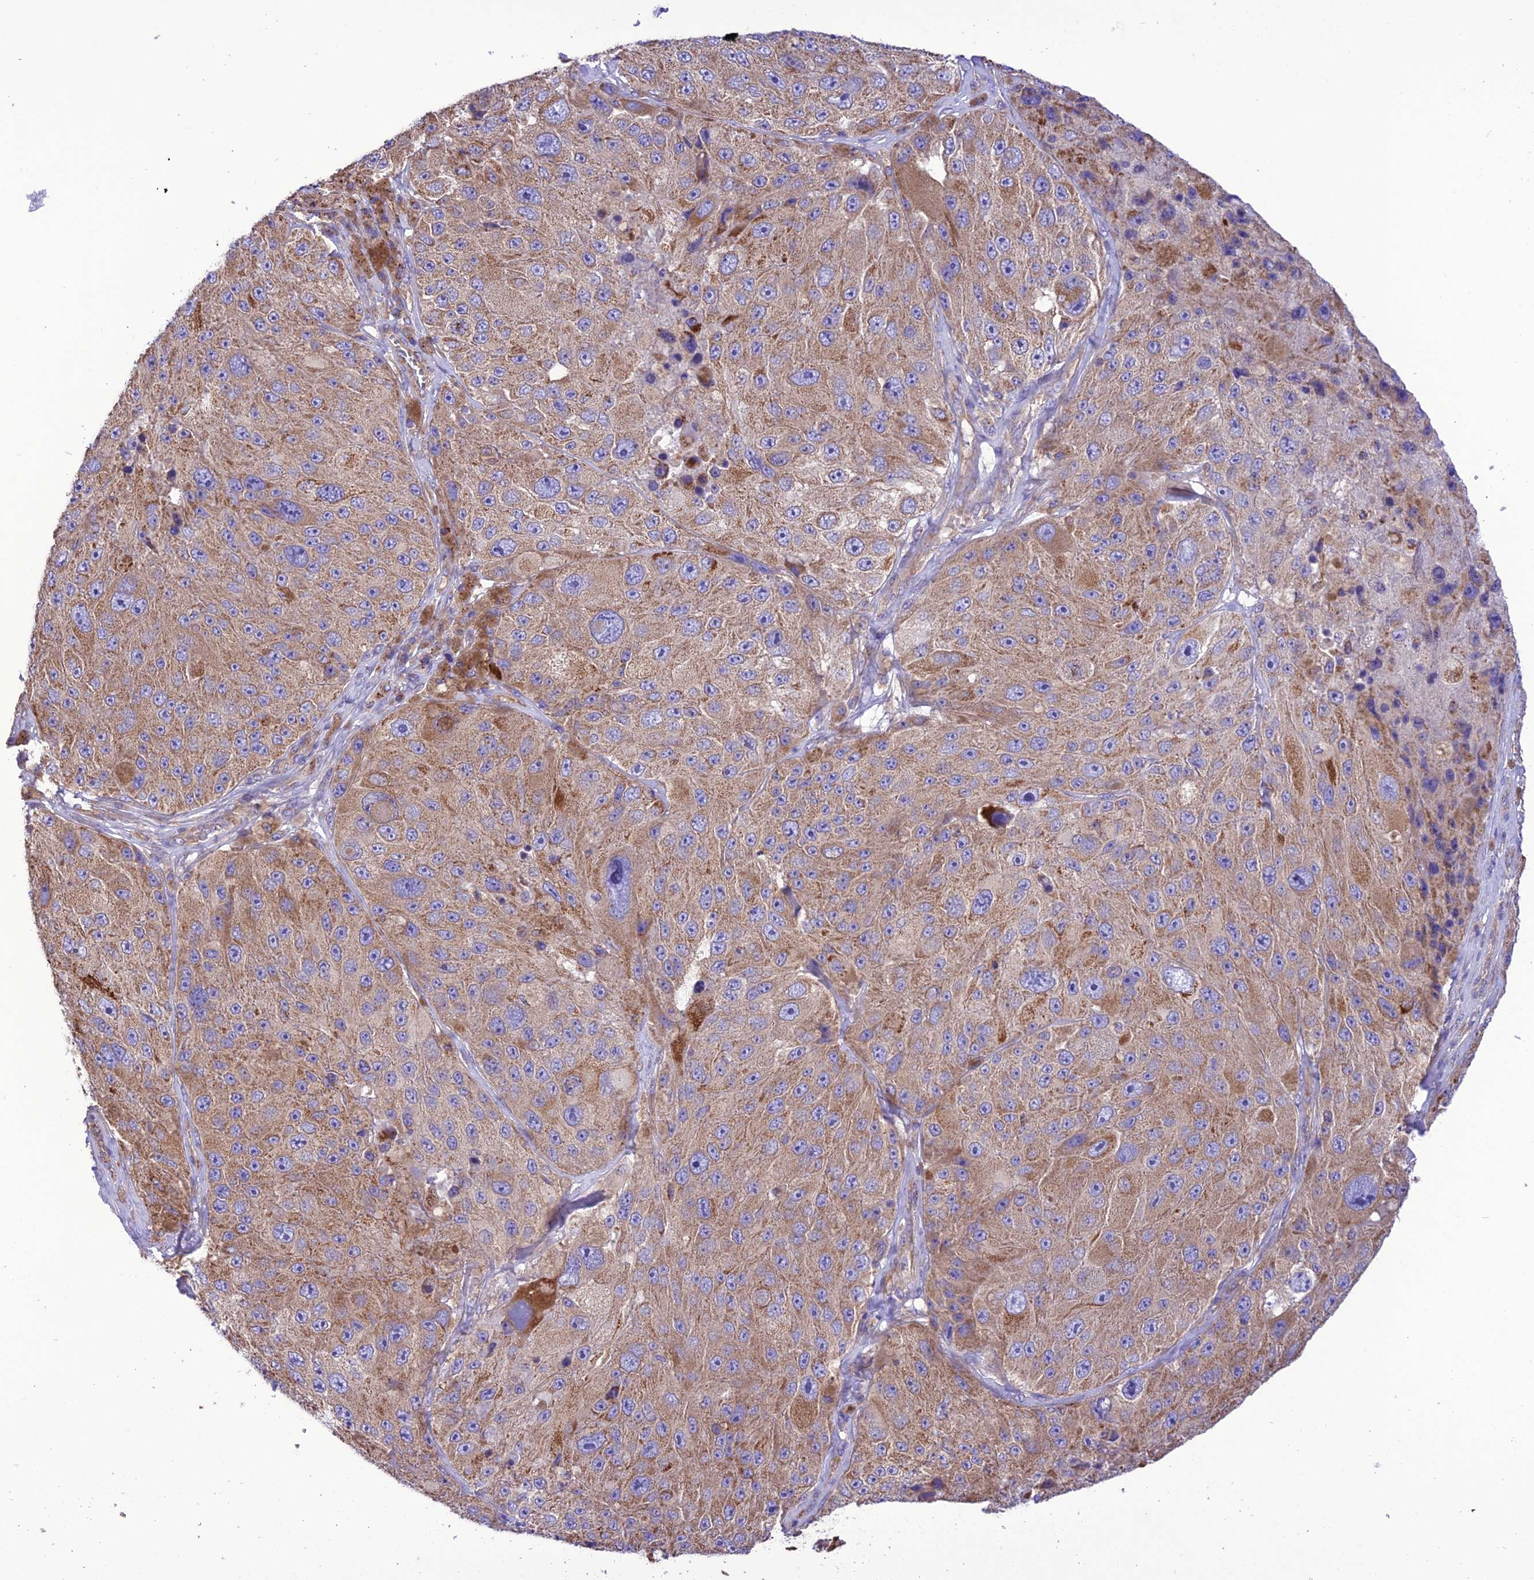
{"staining": {"intensity": "moderate", "quantity": "25%-75%", "location": "cytoplasmic/membranous"}, "tissue": "melanoma", "cell_type": "Tumor cells", "image_type": "cancer", "snomed": [{"axis": "morphology", "description": "Malignant melanoma, Metastatic site"}, {"axis": "topography", "description": "Lymph node"}], "caption": "The photomicrograph reveals staining of melanoma, revealing moderate cytoplasmic/membranous protein positivity (brown color) within tumor cells.", "gene": "MAP3K12", "patient": {"sex": "male", "age": 62}}